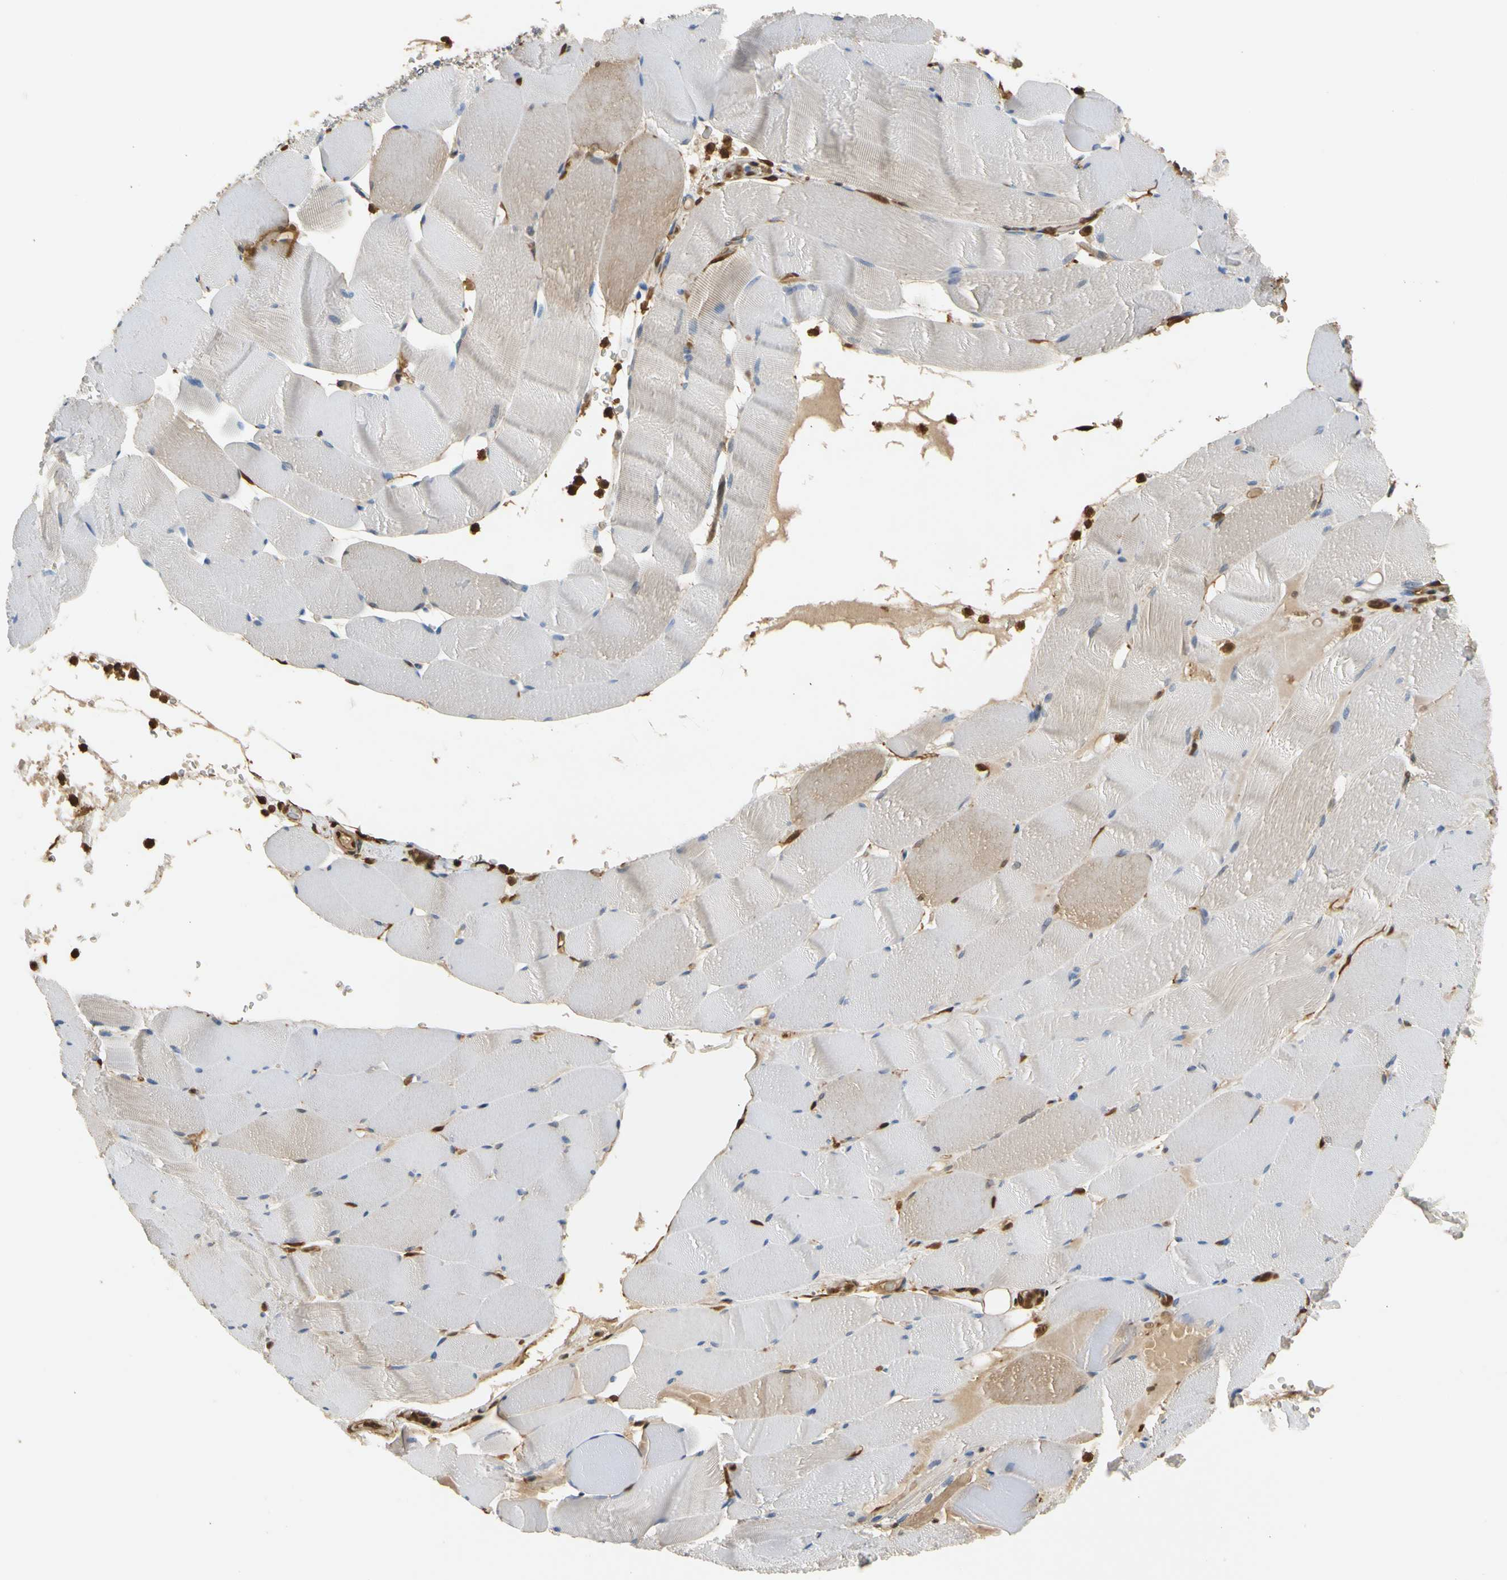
{"staining": {"intensity": "moderate", "quantity": "25%-75%", "location": "cytoplasmic/membranous,nuclear"}, "tissue": "skeletal muscle", "cell_type": "Myocytes", "image_type": "normal", "snomed": [{"axis": "morphology", "description": "Normal tissue, NOS"}, {"axis": "topography", "description": "Skeletal muscle"}], "caption": "Immunohistochemistry (IHC) (DAB (3,3'-diaminobenzidine)) staining of unremarkable human skeletal muscle reveals moderate cytoplasmic/membranous,nuclear protein staining in approximately 25%-75% of myocytes. (Brightfield microscopy of DAB IHC at high magnification).", "gene": "S100A6", "patient": {"sex": "male", "age": 62}}